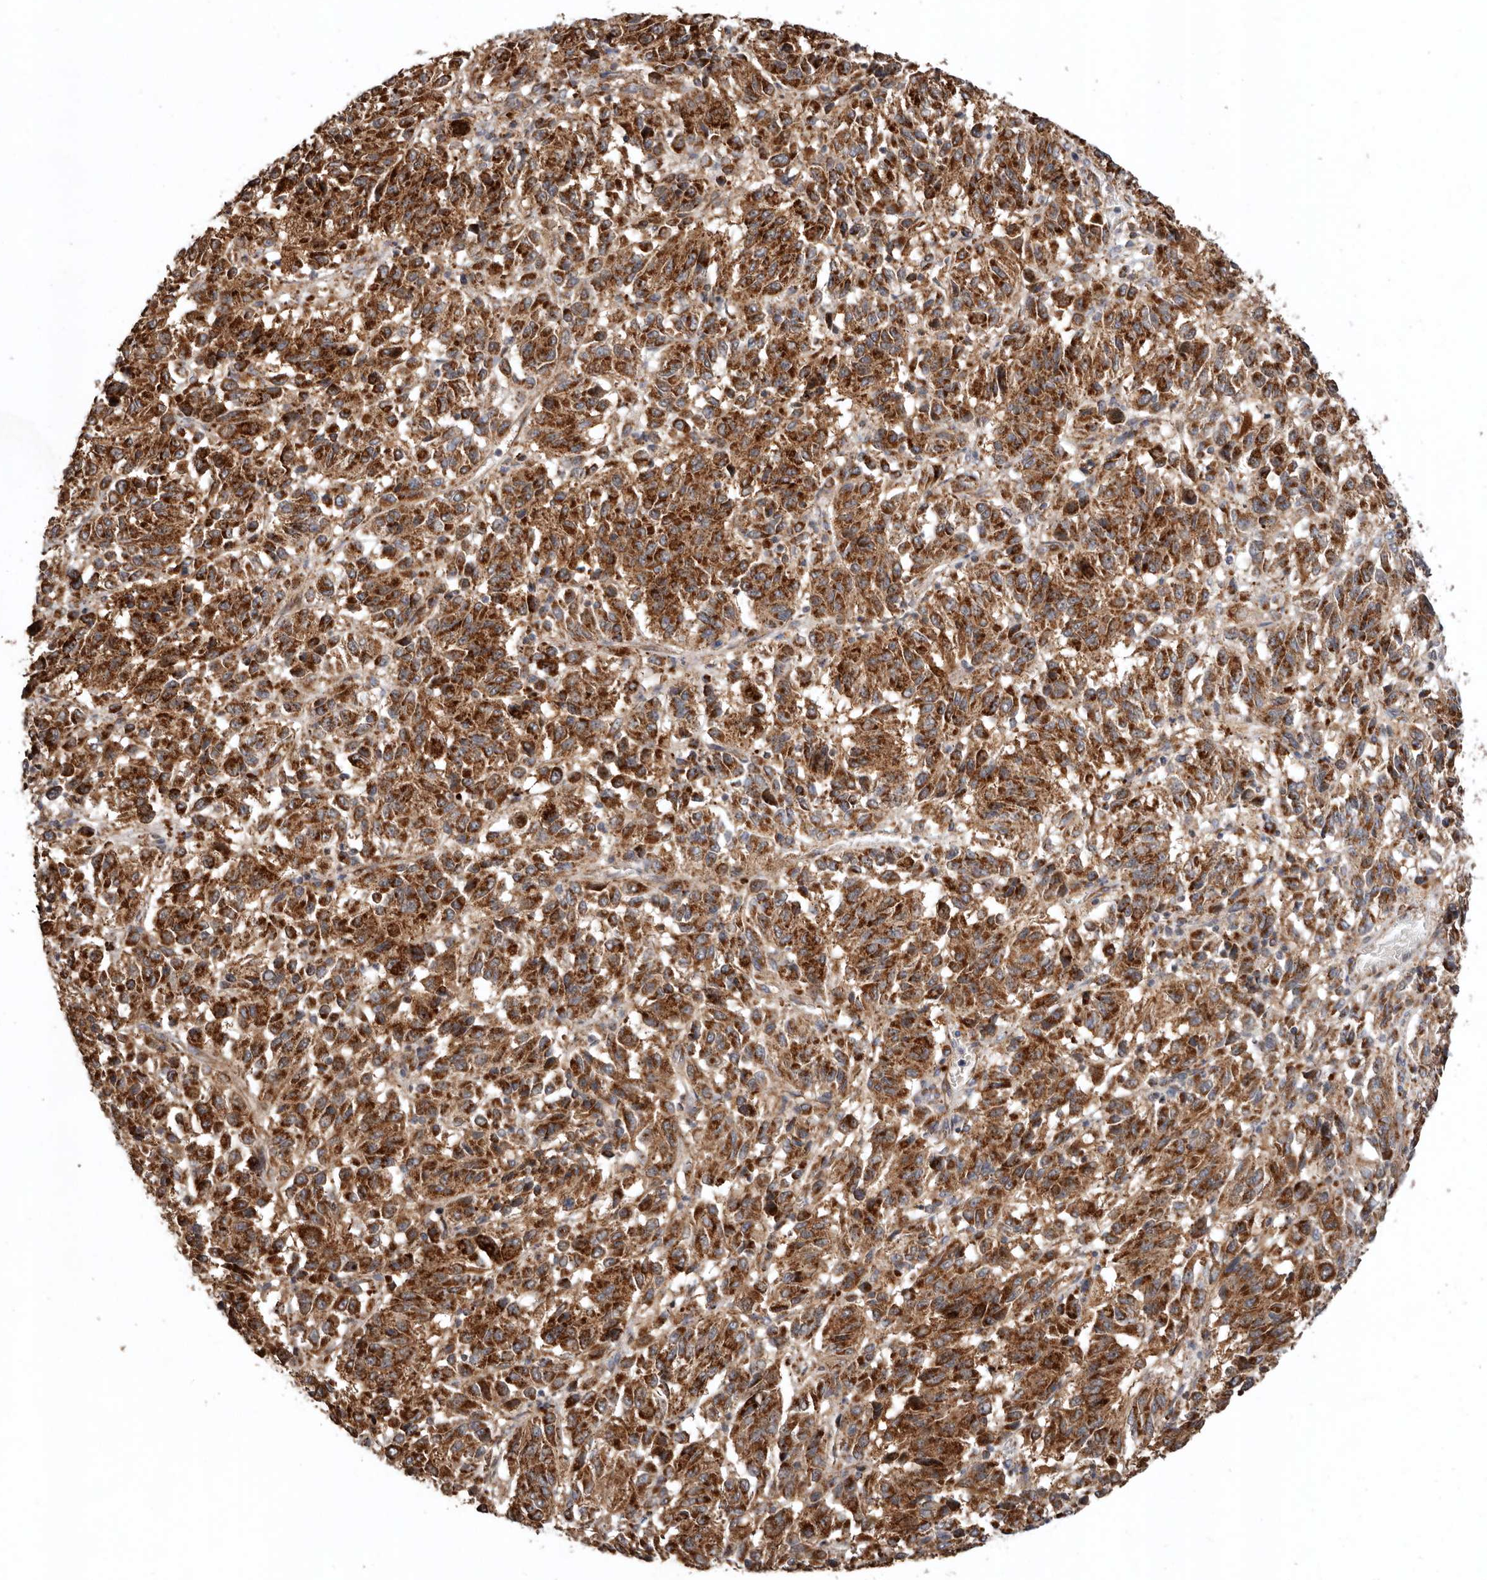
{"staining": {"intensity": "strong", "quantity": ">75%", "location": "cytoplasmic/membranous"}, "tissue": "melanoma", "cell_type": "Tumor cells", "image_type": "cancer", "snomed": [{"axis": "morphology", "description": "Malignant melanoma, NOS"}, {"axis": "topography", "description": "Skin"}], "caption": "Immunohistochemistry (IHC) (DAB (3,3'-diaminobenzidine)) staining of human melanoma reveals strong cytoplasmic/membranous protein staining in about >75% of tumor cells.", "gene": "PROKR1", "patient": {"sex": "female", "age": 82}}